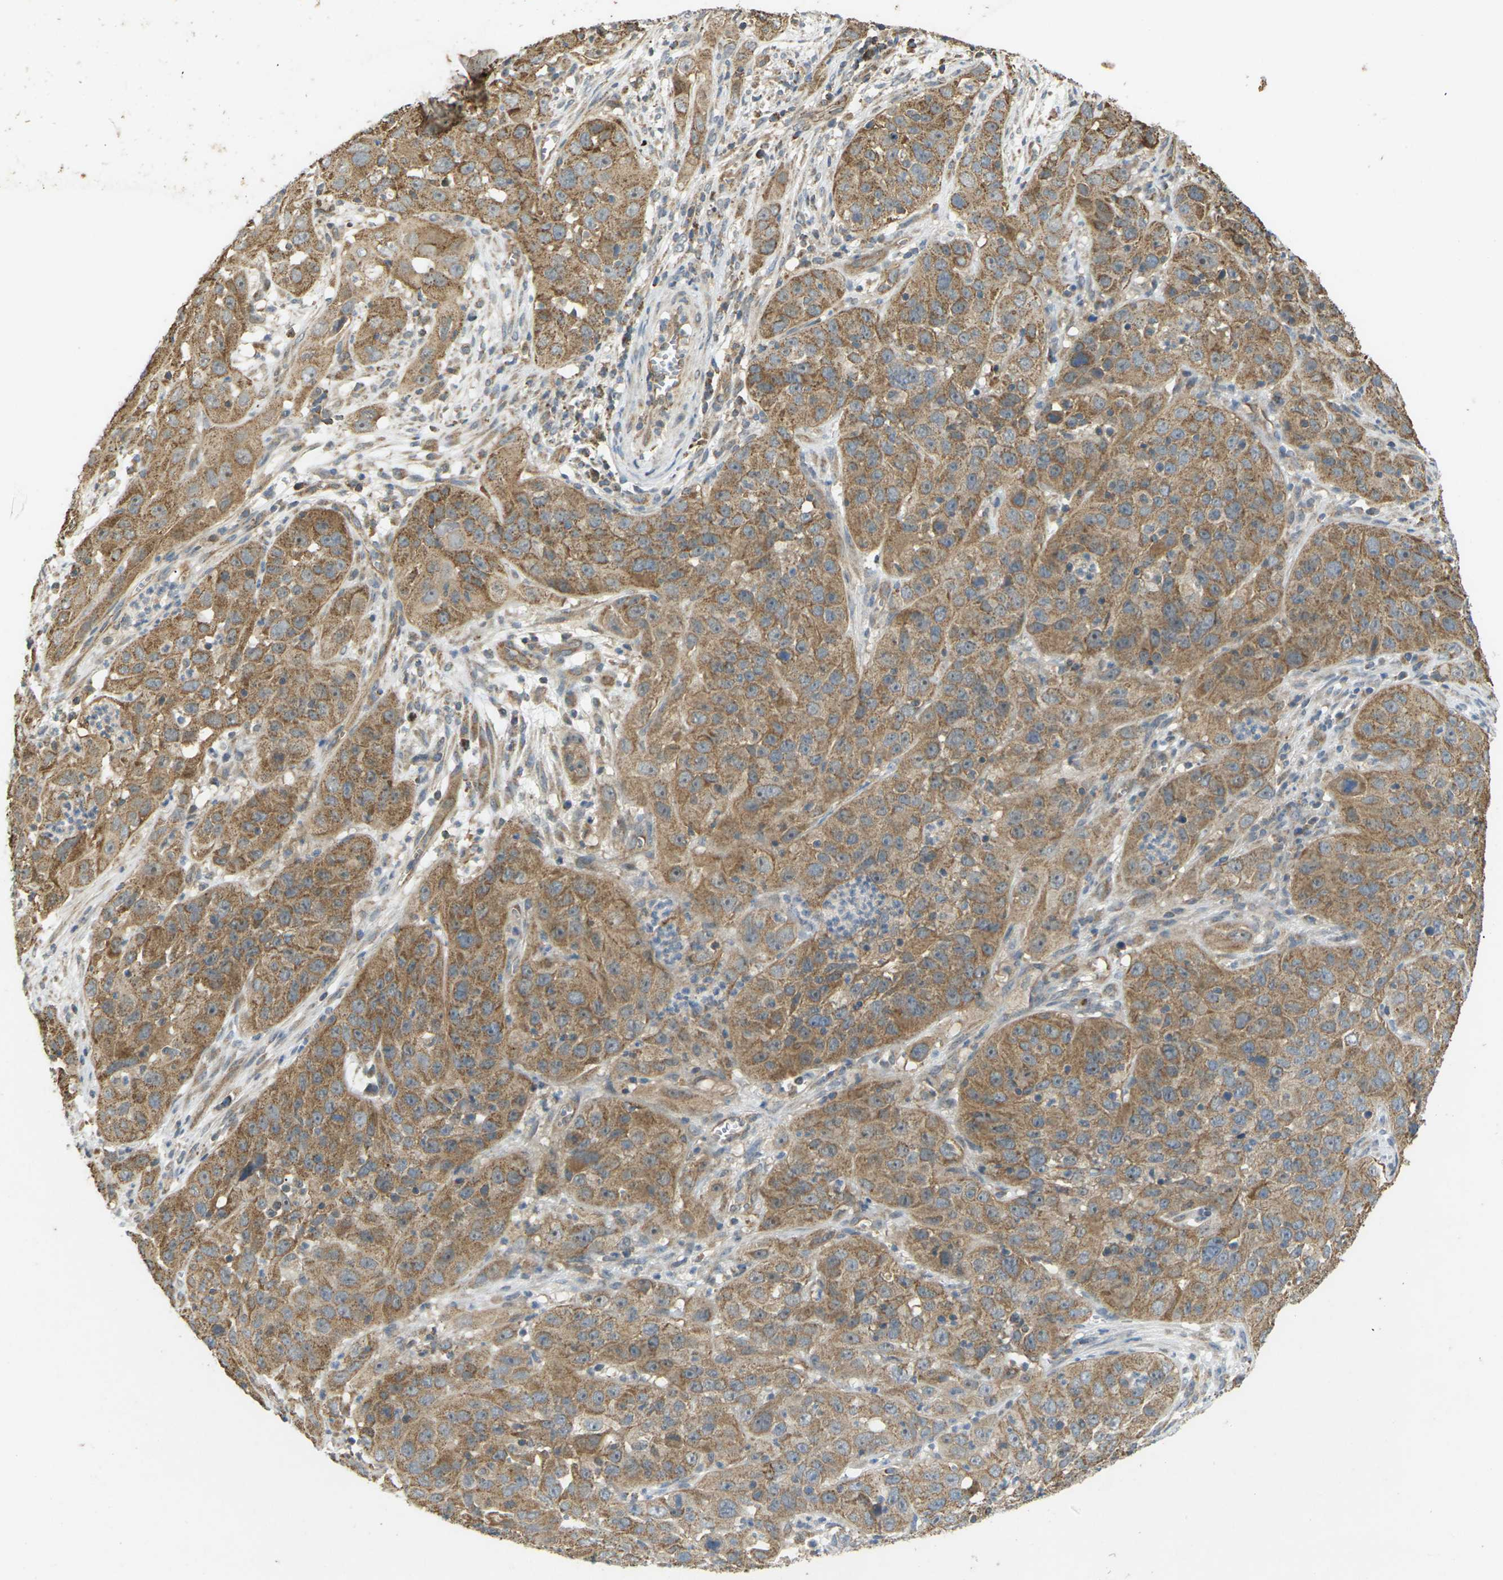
{"staining": {"intensity": "moderate", "quantity": ">75%", "location": "cytoplasmic/membranous"}, "tissue": "cervical cancer", "cell_type": "Tumor cells", "image_type": "cancer", "snomed": [{"axis": "morphology", "description": "Squamous cell carcinoma, NOS"}, {"axis": "topography", "description": "Cervix"}], "caption": "Moderate cytoplasmic/membranous expression is identified in about >75% of tumor cells in cervical cancer (squamous cell carcinoma).", "gene": "KSR1", "patient": {"sex": "female", "age": 32}}